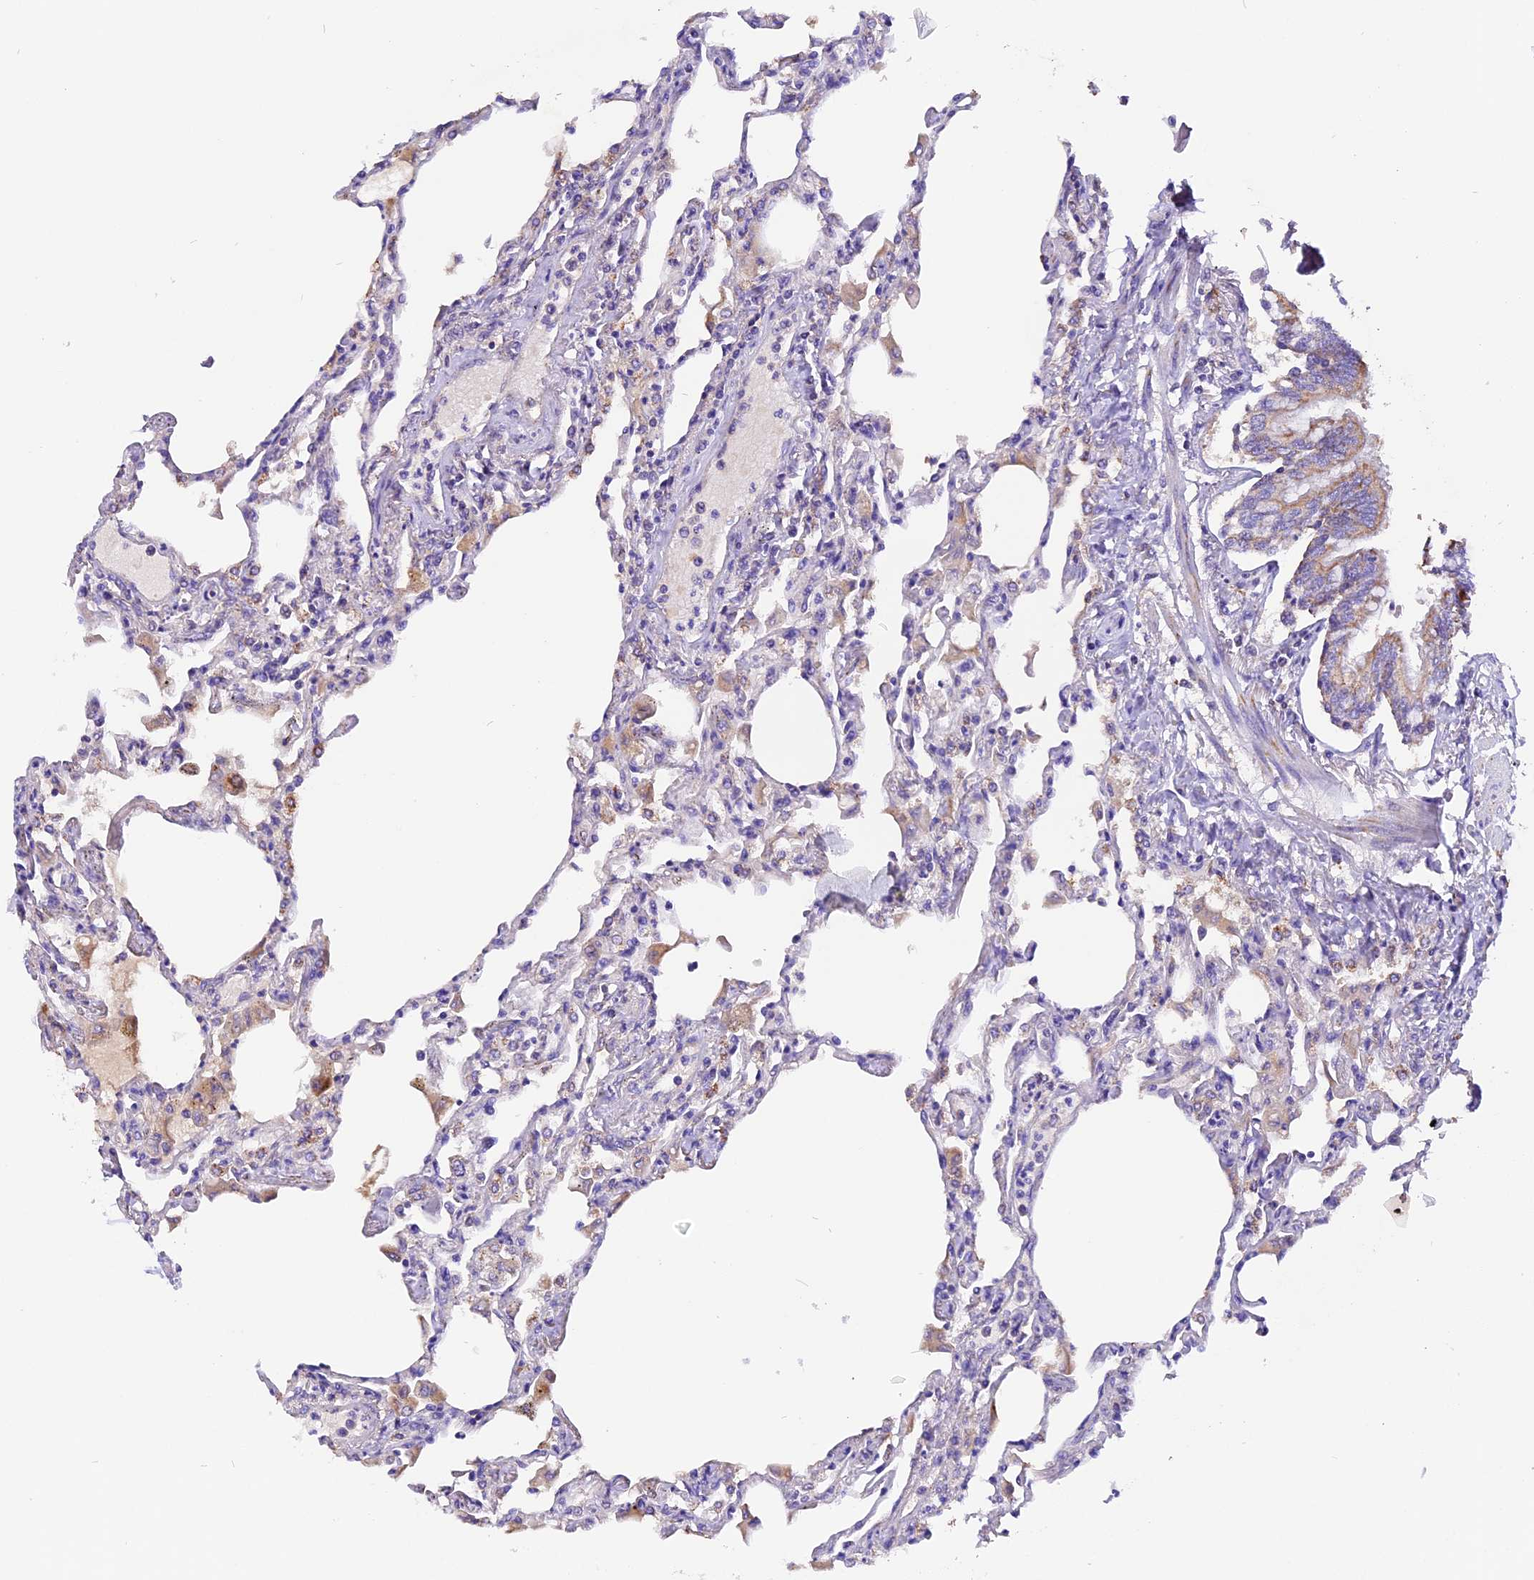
{"staining": {"intensity": "negative", "quantity": "none", "location": "none"}, "tissue": "lung", "cell_type": "Alveolar cells", "image_type": "normal", "snomed": [{"axis": "morphology", "description": "Normal tissue, NOS"}, {"axis": "topography", "description": "Bronchus"}, {"axis": "topography", "description": "Lung"}], "caption": "Lung stained for a protein using IHC exhibits no expression alveolar cells.", "gene": "SIX5", "patient": {"sex": "female", "age": 49}}